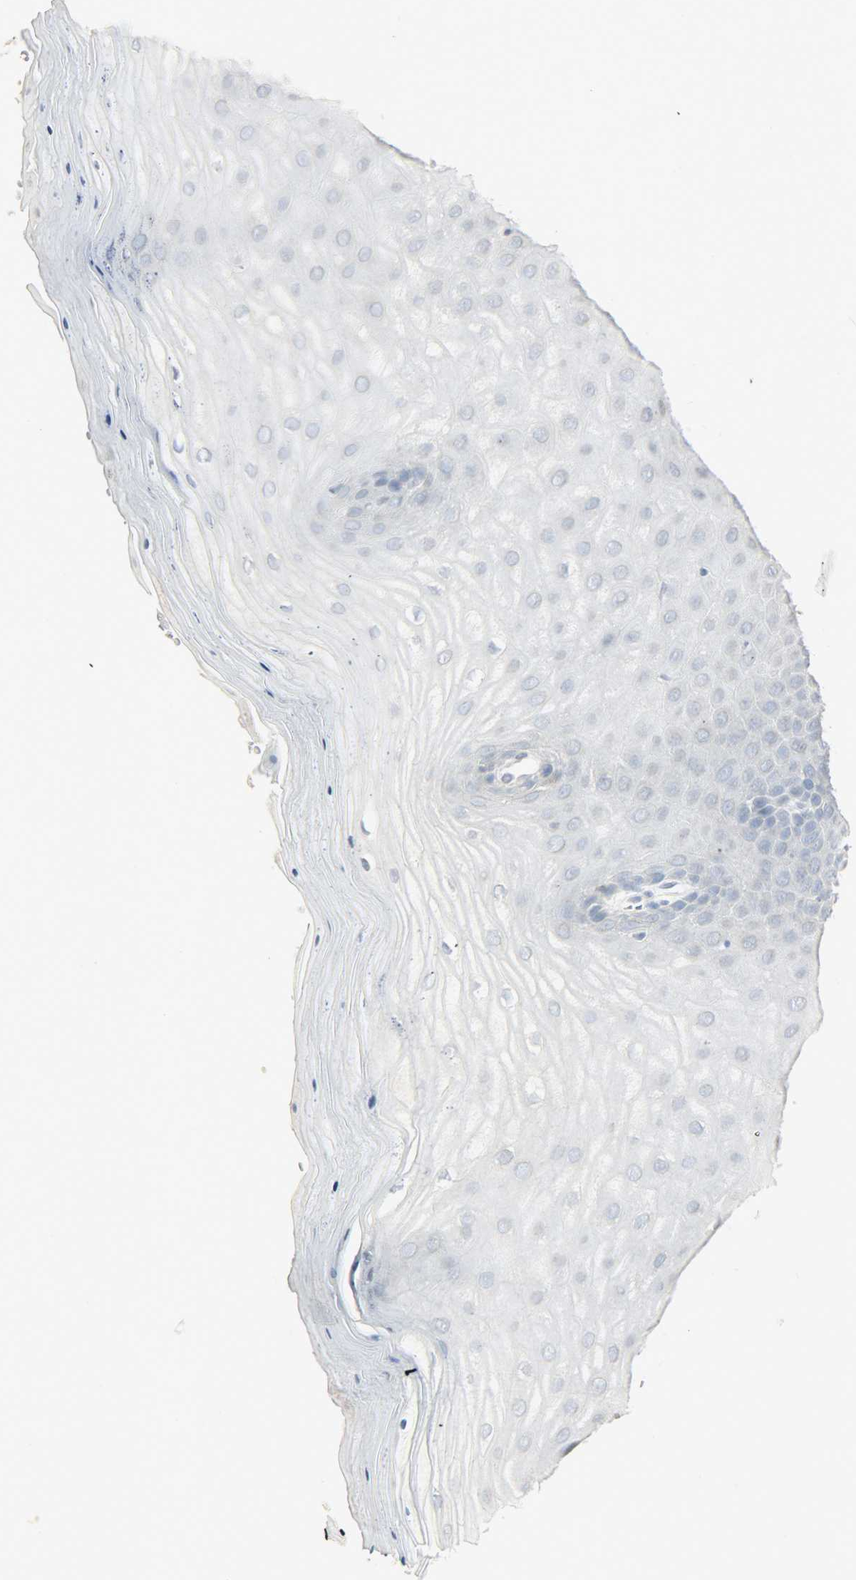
{"staining": {"intensity": "weak", "quantity": "25%-75%", "location": "cytoplasmic/membranous"}, "tissue": "cervix", "cell_type": "Glandular cells", "image_type": "normal", "snomed": [{"axis": "morphology", "description": "Normal tissue, NOS"}, {"axis": "topography", "description": "Cervix"}], "caption": "A histopathology image of cervix stained for a protein shows weak cytoplasmic/membranous brown staining in glandular cells. (IHC, brightfield microscopy, high magnification).", "gene": "CAMK4", "patient": {"sex": "female", "age": 55}}